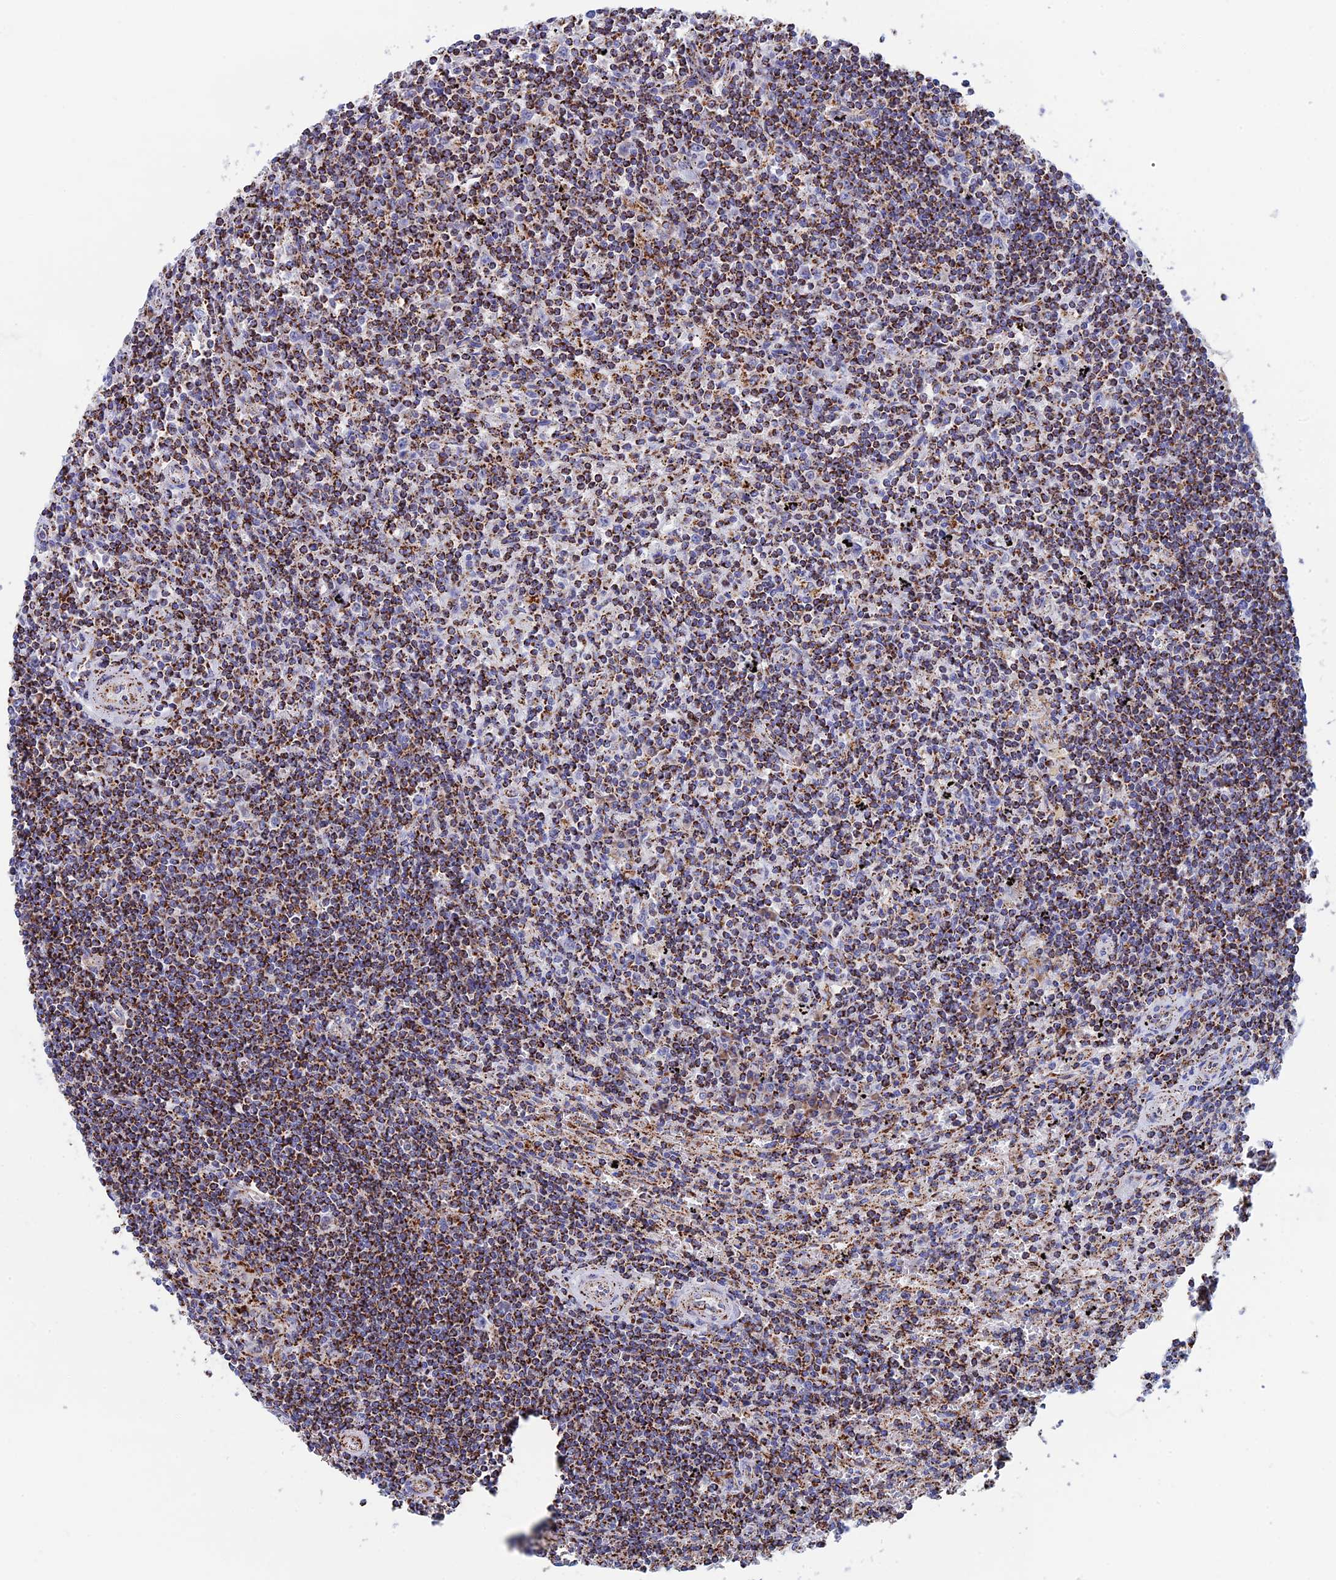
{"staining": {"intensity": "moderate", "quantity": ">75%", "location": "cytoplasmic/membranous"}, "tissue": "lymphoma", "cell_type": "Tumor cells", "image_type": "cancer", "snomed": [{"axis": "morphology", "description": "Malignant lymphoma, non-Hodgkin's type, Low grade"}, {"axis": "topography", "description": "Spleen"}], "caption": "Tumor cells show moderate cytoplasmic/membranous staining in about >75% of cells in malignant lymphoma, non-Hodgkin's type (low-grade).", "gene": "WDR83", "patient": {"sex": "male", "age": 76}}